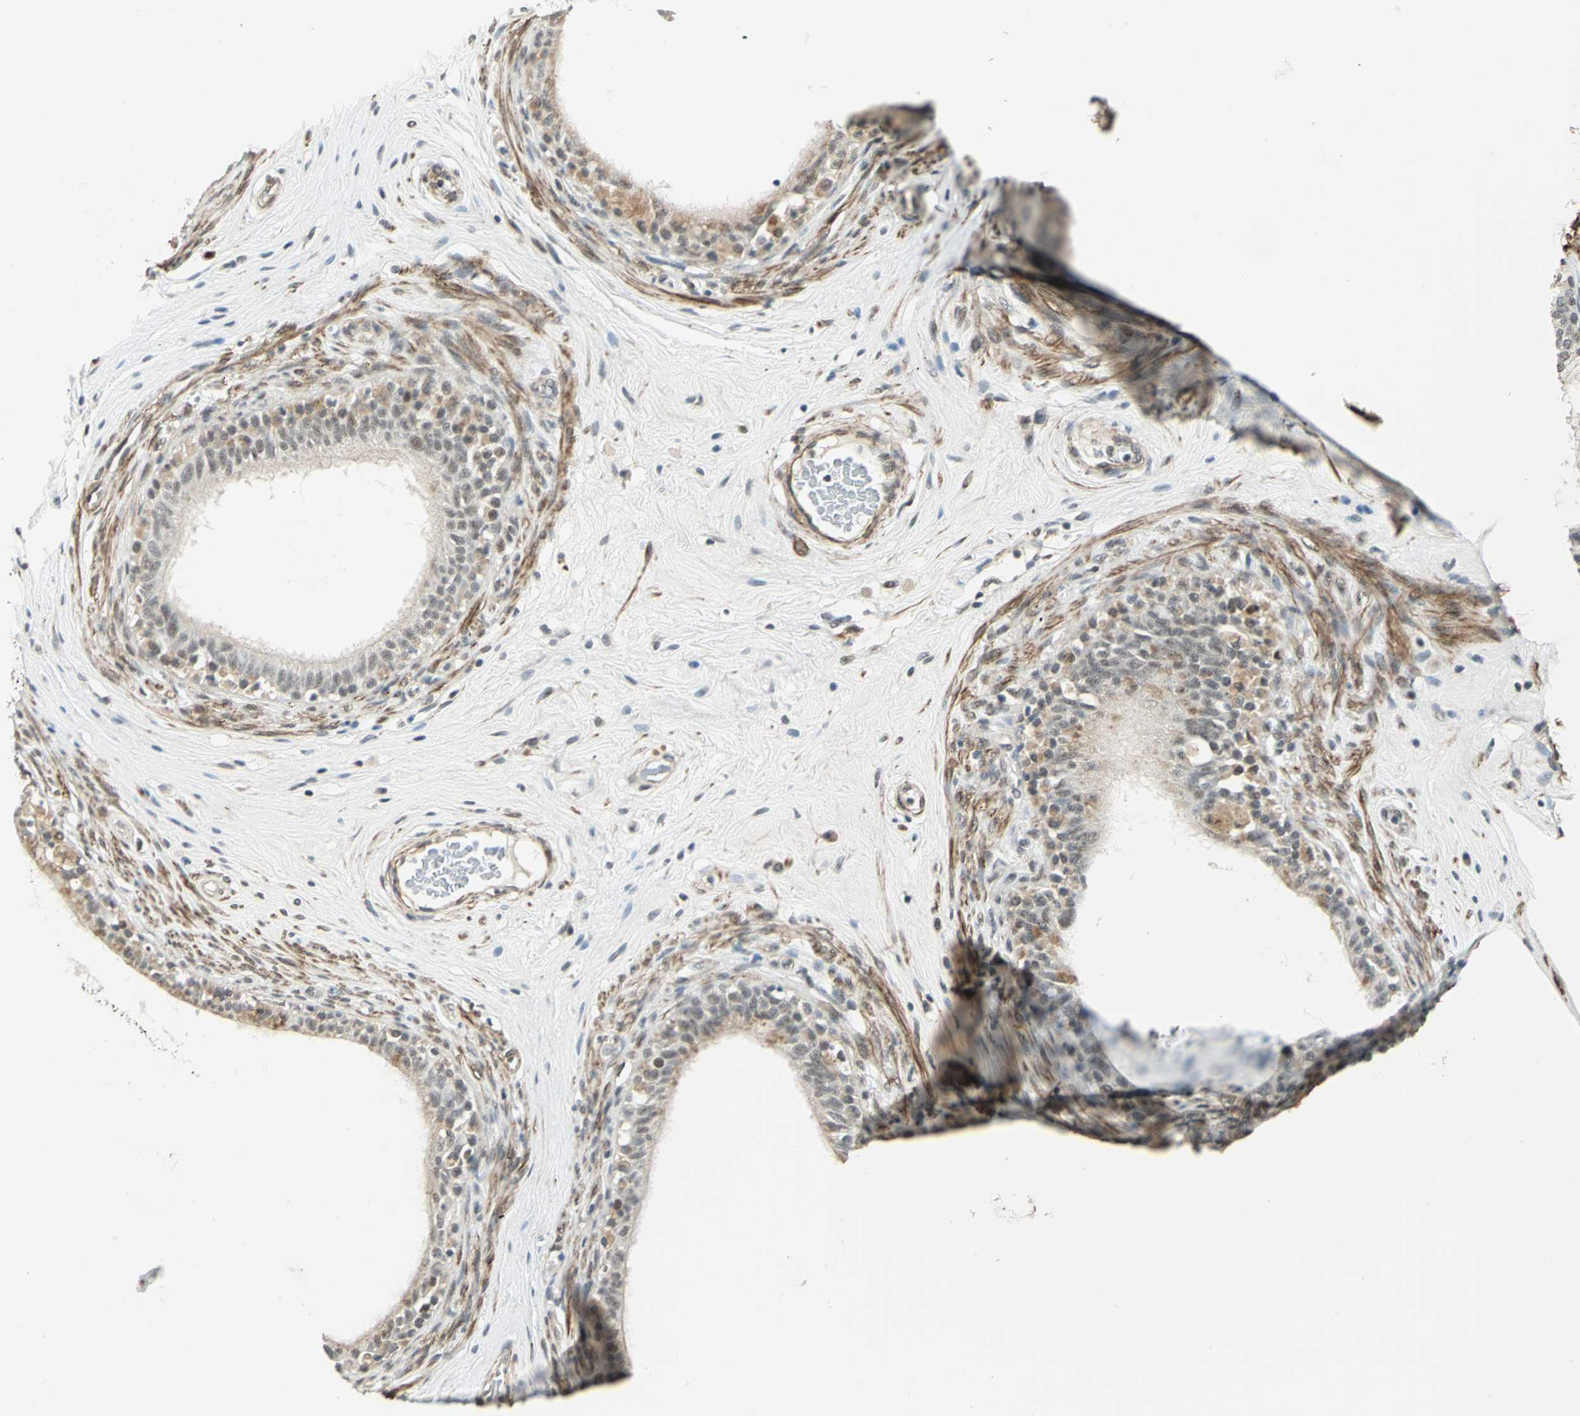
{"staining": {"intensity": "weak", "quantity": "25%-75%", "location": "cytoplasmic/membranous,nuclear"}, "tissue": "epididymis", "cell_type": "Glandular cells", "image_type": "normal", "snomed": [{"axis": "morphology", "description": "Normal tissue, NOS"}, {"axis": "morphology", "description": "Inflammation, NOS"}, {"axis": "topography", "description": "Epididymis"}], "caption": "Protein expression analysis of normal epididymis demonstrates weak cytoplasmic/membranous,nuclear expression in about 25%-75% of glandular cells. (DAB IHC with brightfield microscopy, high magnification).", "gene": "MTA1", "patient": {"sex": "male", "age": 84}}